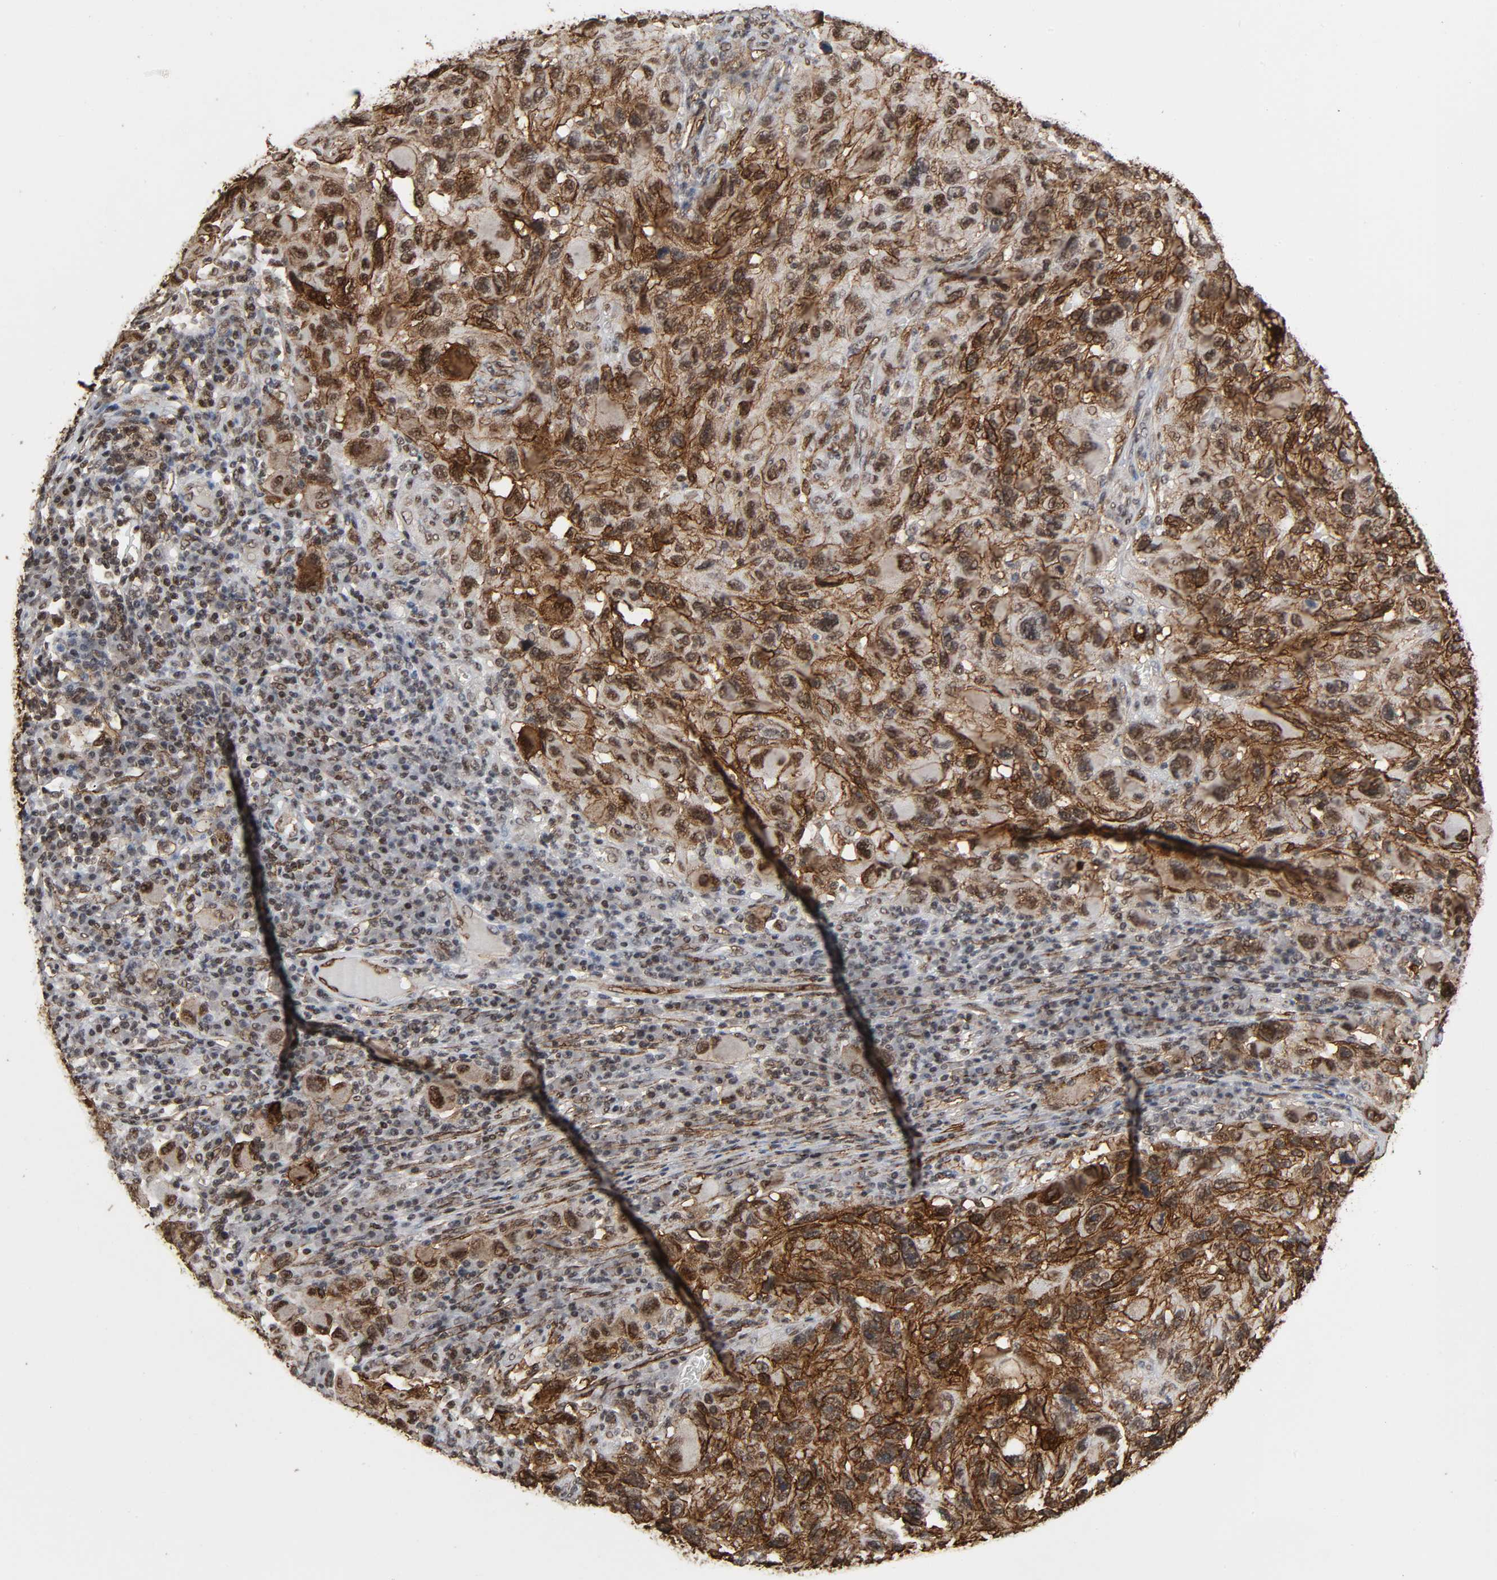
{"staining": {"intensity": "strong", "quantity": ">75%", "location": "cytoplasmic/membranous,nuclear"}, "tissue": "melanoma", "cell_type": "Tumor cells", "image_type": "cancer", "snomed": [{"axis": "morphology", "description": "Malignant melanoma, NOS"}, {"axis": "topography", "description": "Skin"}], "caption": "Immunohistochemistry (IHC) image of melanoma stained for a protein (brown), which reveals high levels of strong cytoplasmic/membranous and nuclear positivity in about >75% of tumor cells.", "gene": "AHNAK2", "patient": {"sex": "male", "age": 53}}